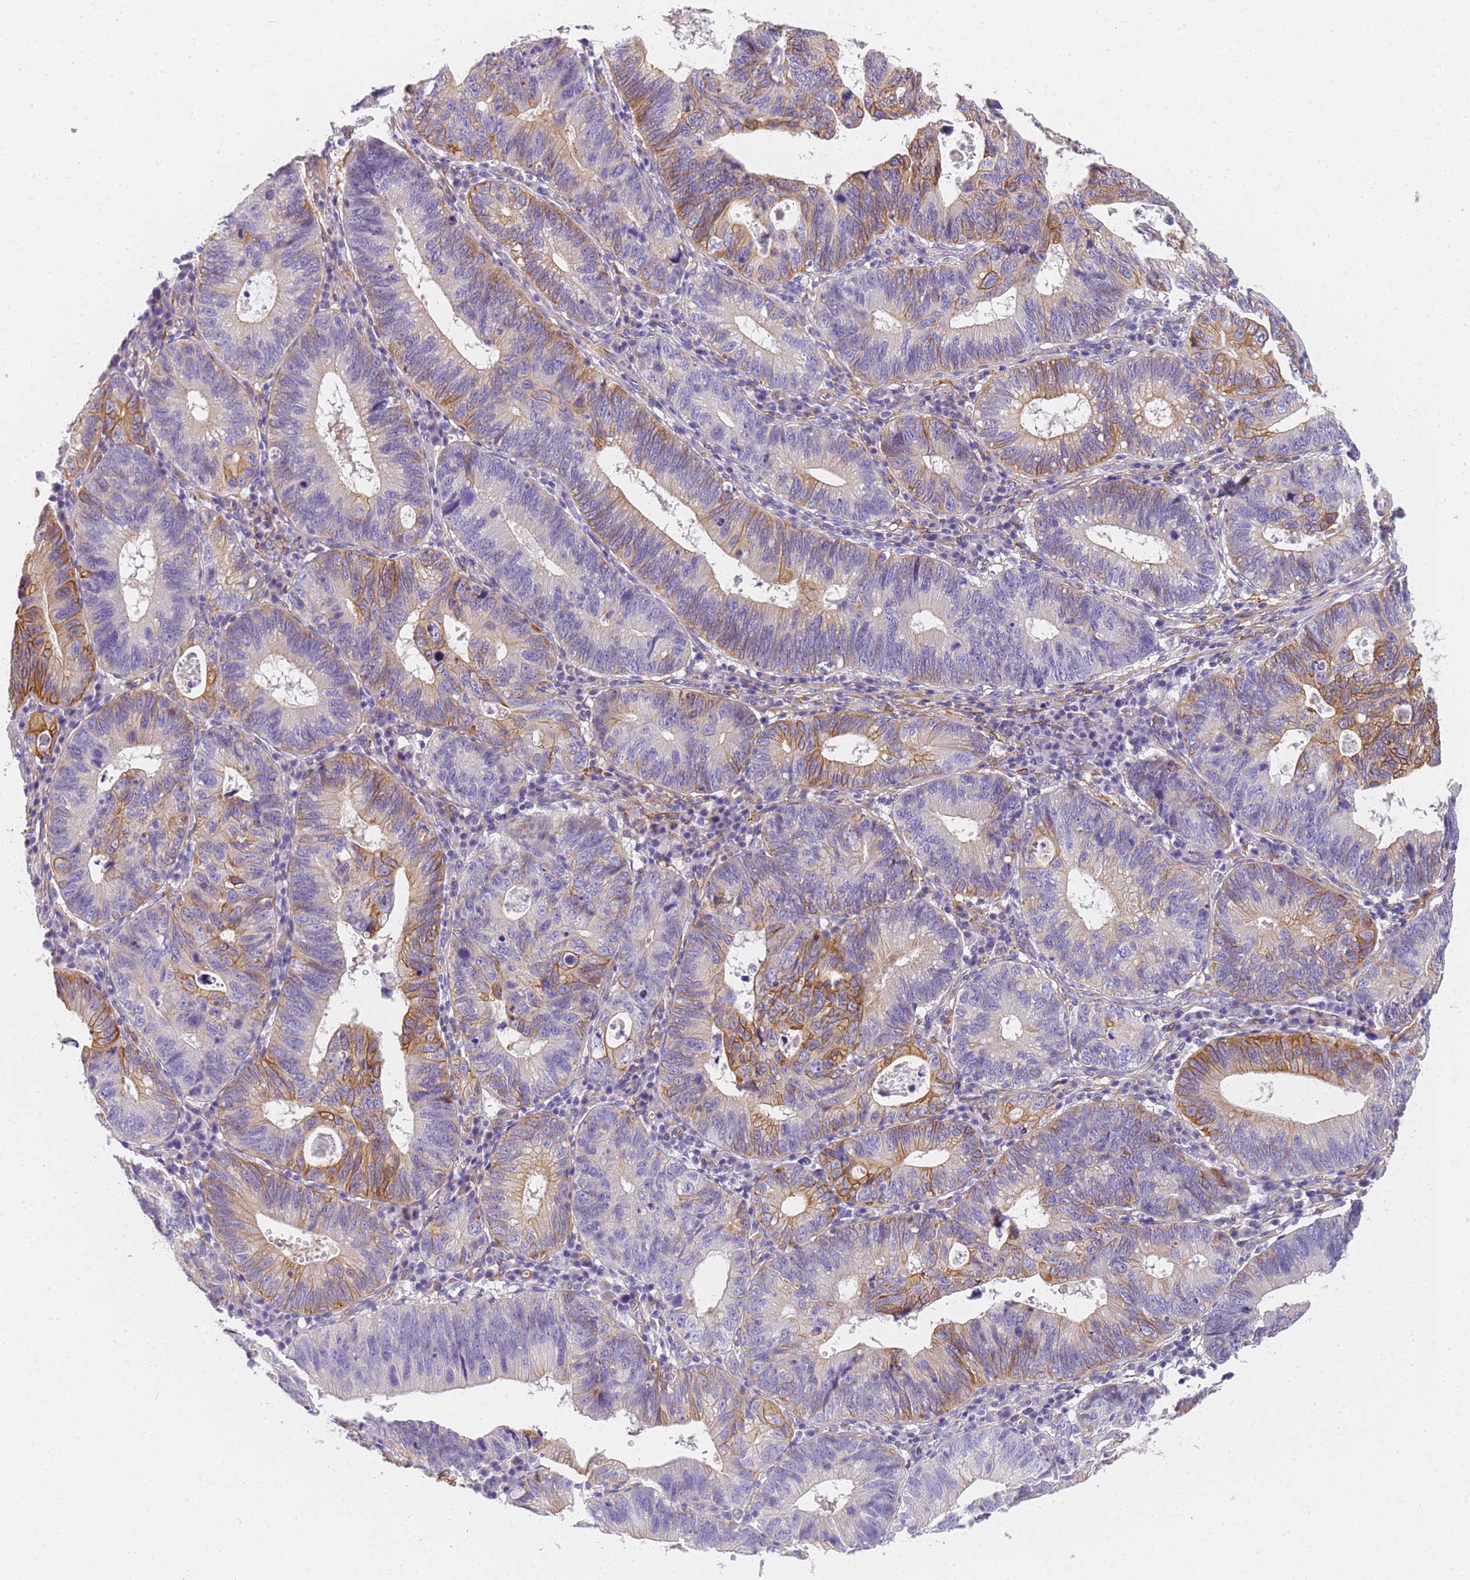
{"staining": {"intensity": "moderate", "quantity": "25%-75%", "location": "cytoplasmic/membranous"}, "tissue": "stomach cancer", "cell_type": "Tumor cells", "image_type": "cancer", "snomed": [{"axis": "morphology", "description": "Adenocarcinoma, NOS"}, {"axis": "topography", "description": "Stomach"}], "caption": "Immunohistochemistry image of human adenocarcinoma (stomach) stained for a protein (brown), which shows medium levels of moderate cytoplasmic/membranous staining in about 25%-75% of tumor cells.", "gene": "MVB12A", "patient": {"sex": "male", "age": 59}}